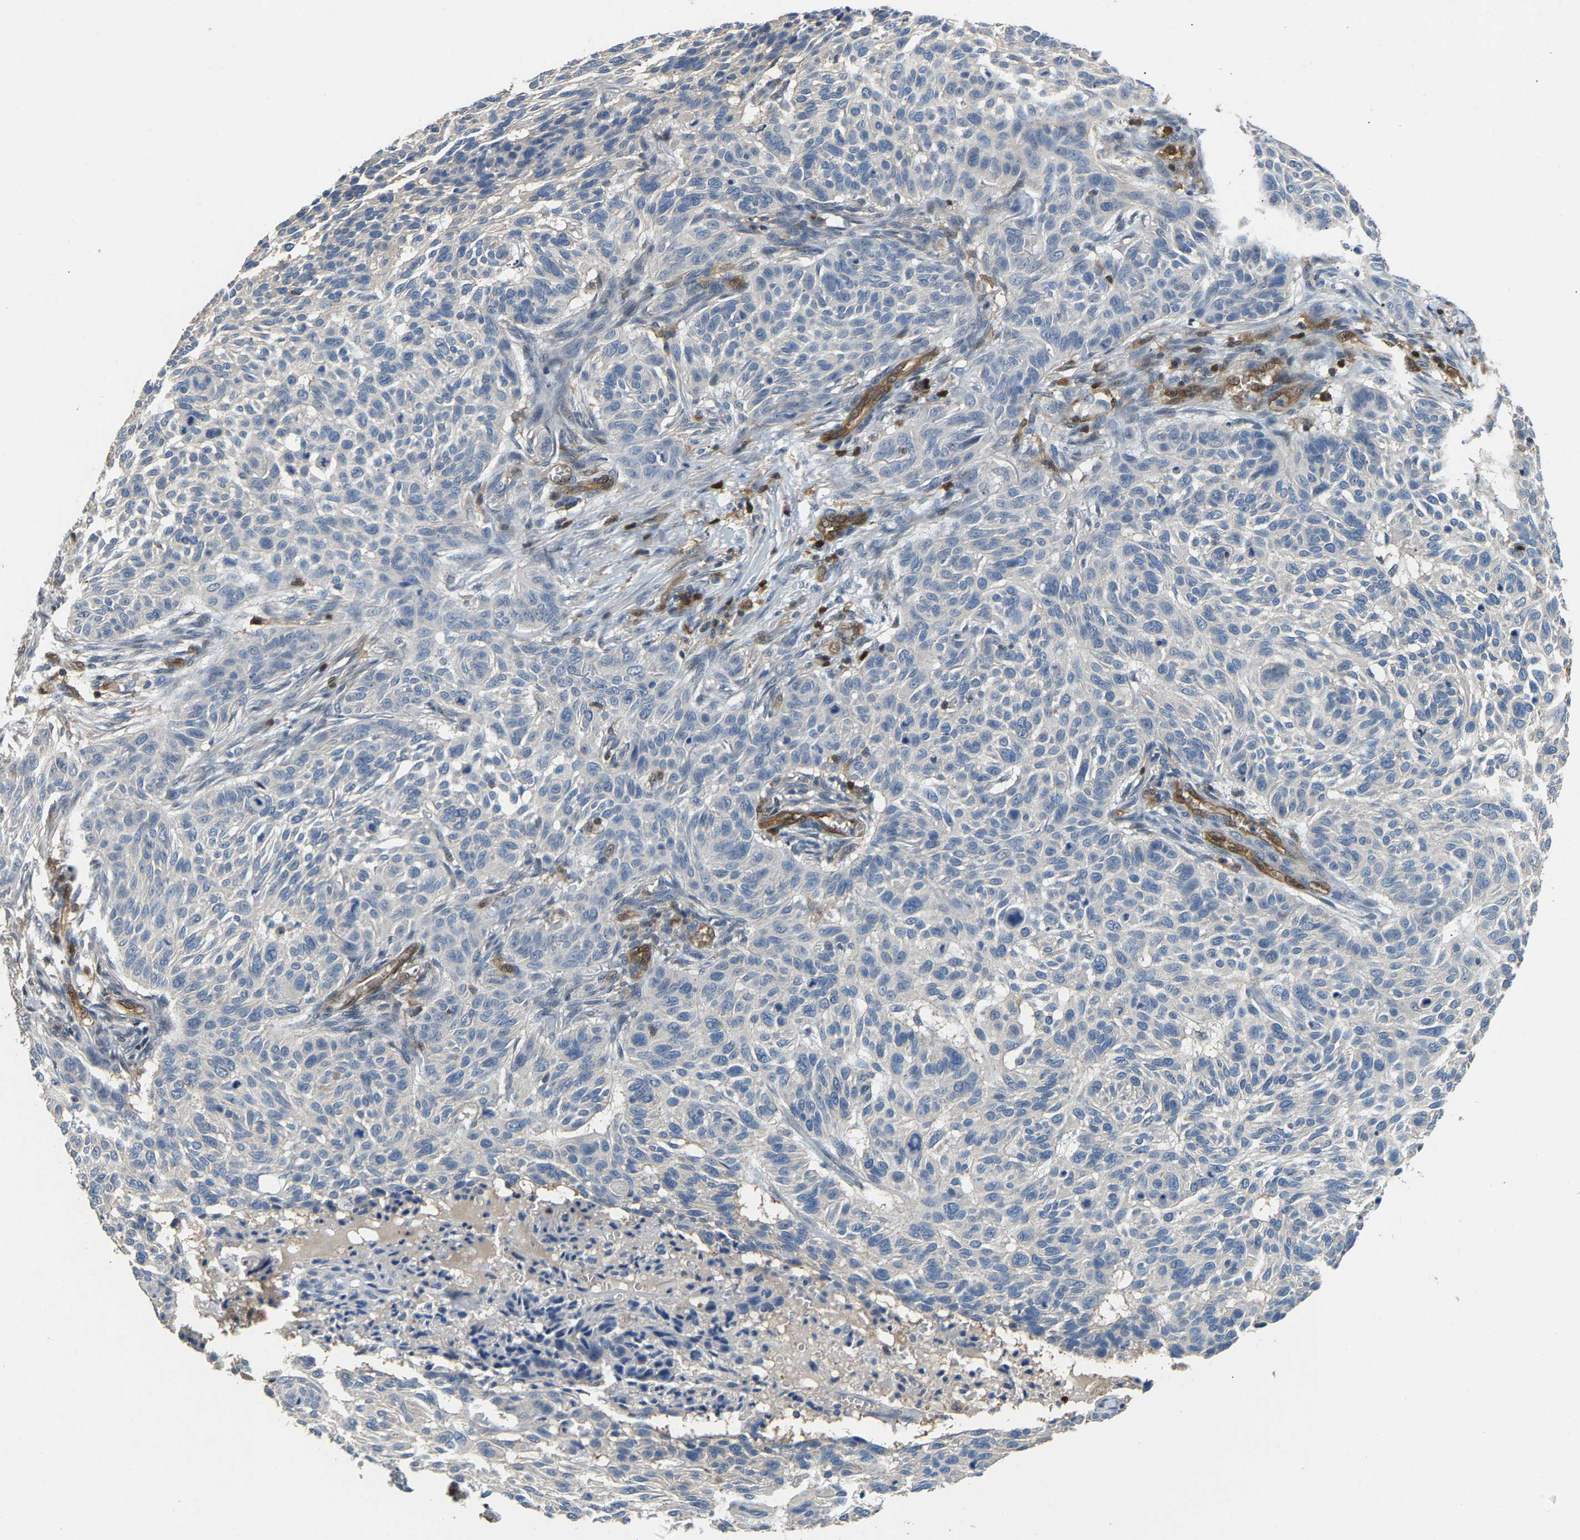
{"staining": {"intensity": "negative", "quantity": "none", "location": "none"}, "tissue": "skin cancer", "cell_type": "Tumor cells", "image_type": "cancer", "snomed": [{"axis": "morphology", "description": "Basal cell carcinoma"}, {"axis": "topography", "description": "Skin"}], "caption": "Protein analysis of skin basal cell carcinoma displays no significant expression in tumor cells.", "gene": "GIMAP7", "patient": {"sex": "male", "age": 85}}